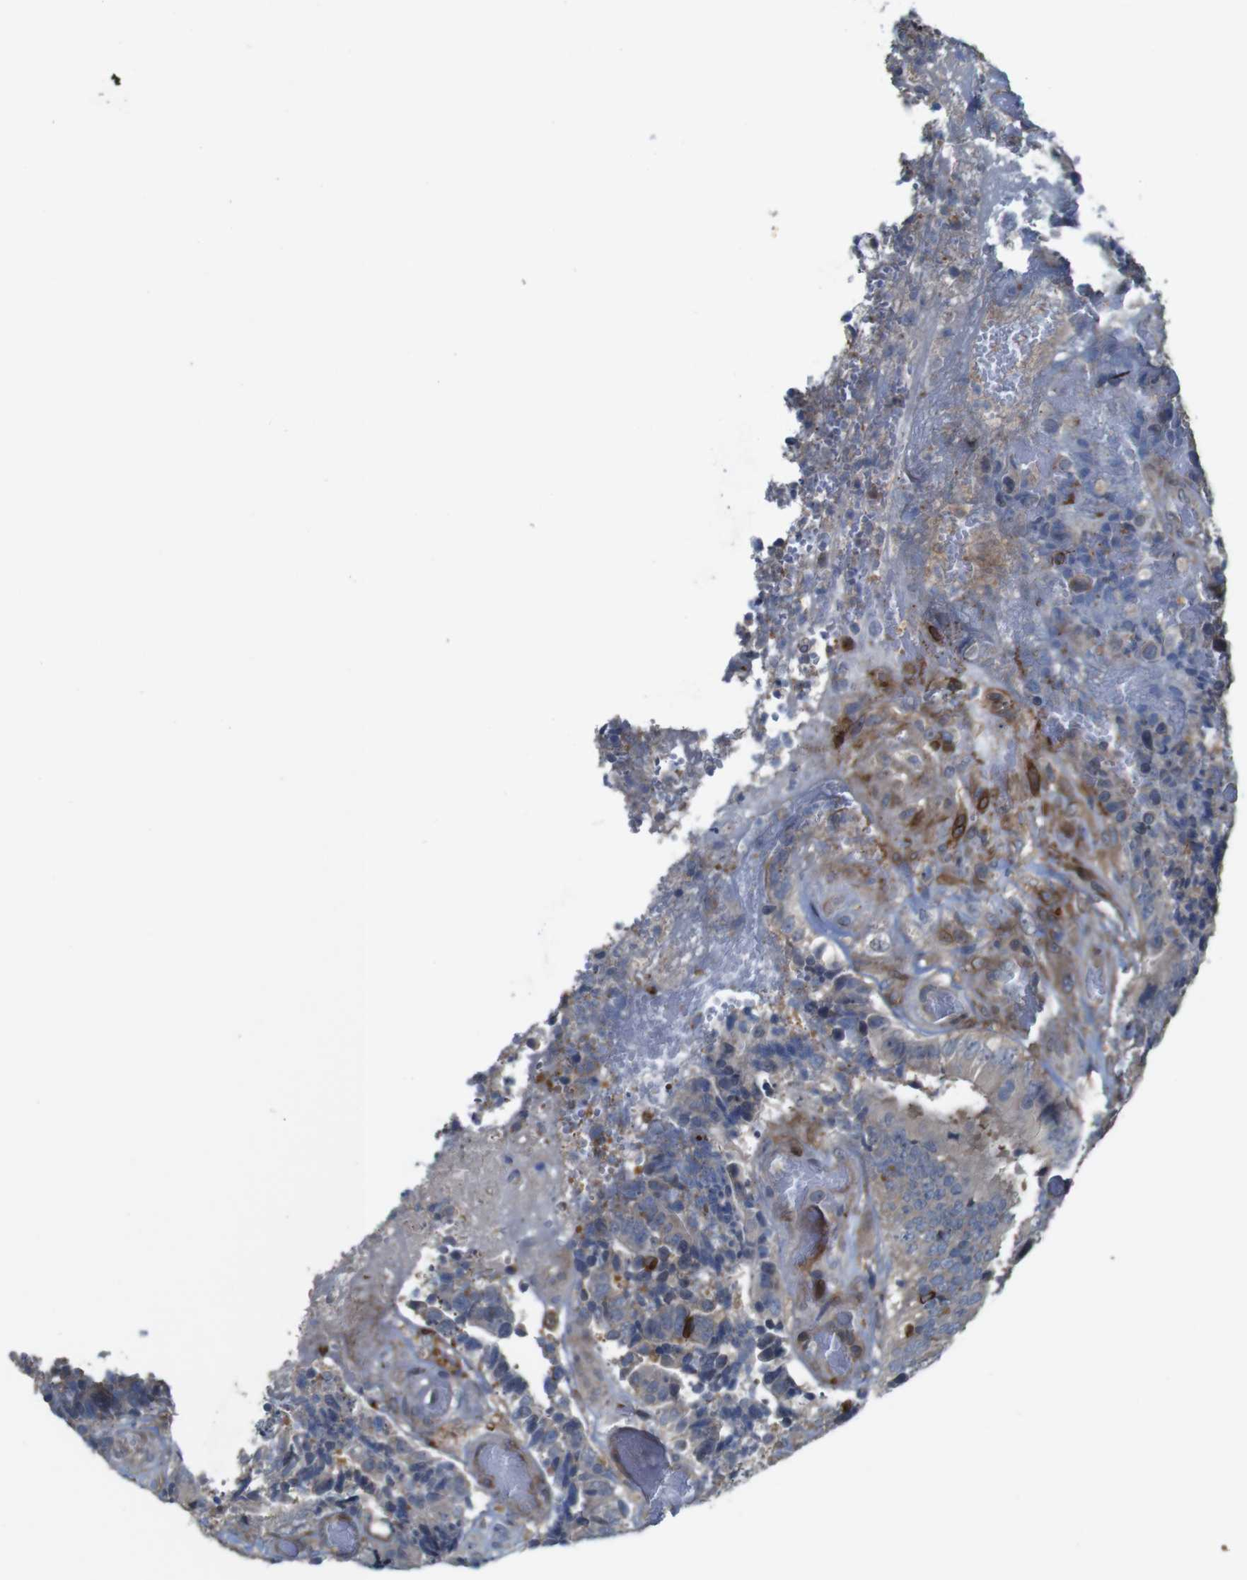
{"staining": {"intensity": "strong", "quantity": "<25%", "location": "cytoplasmic/membranous"}, "tissue": "colorectal cancer", "cell_type": "Tumor cells", "image_type": "cancer", "snomed": [{"axis": "morphology", "description": "Adenocarcinoma, NOS"}, {"axis": "topography", "description": "Rectum"}], "caption": "Protein analysis of adenocarcinoma (colorectal) tissue demonstrates strong cytoplasmic/membranous positivity in approximately <25% of tumor cells.", "gene": "PCOLCE2", "patient": {"sex": "male", "age": 72}}